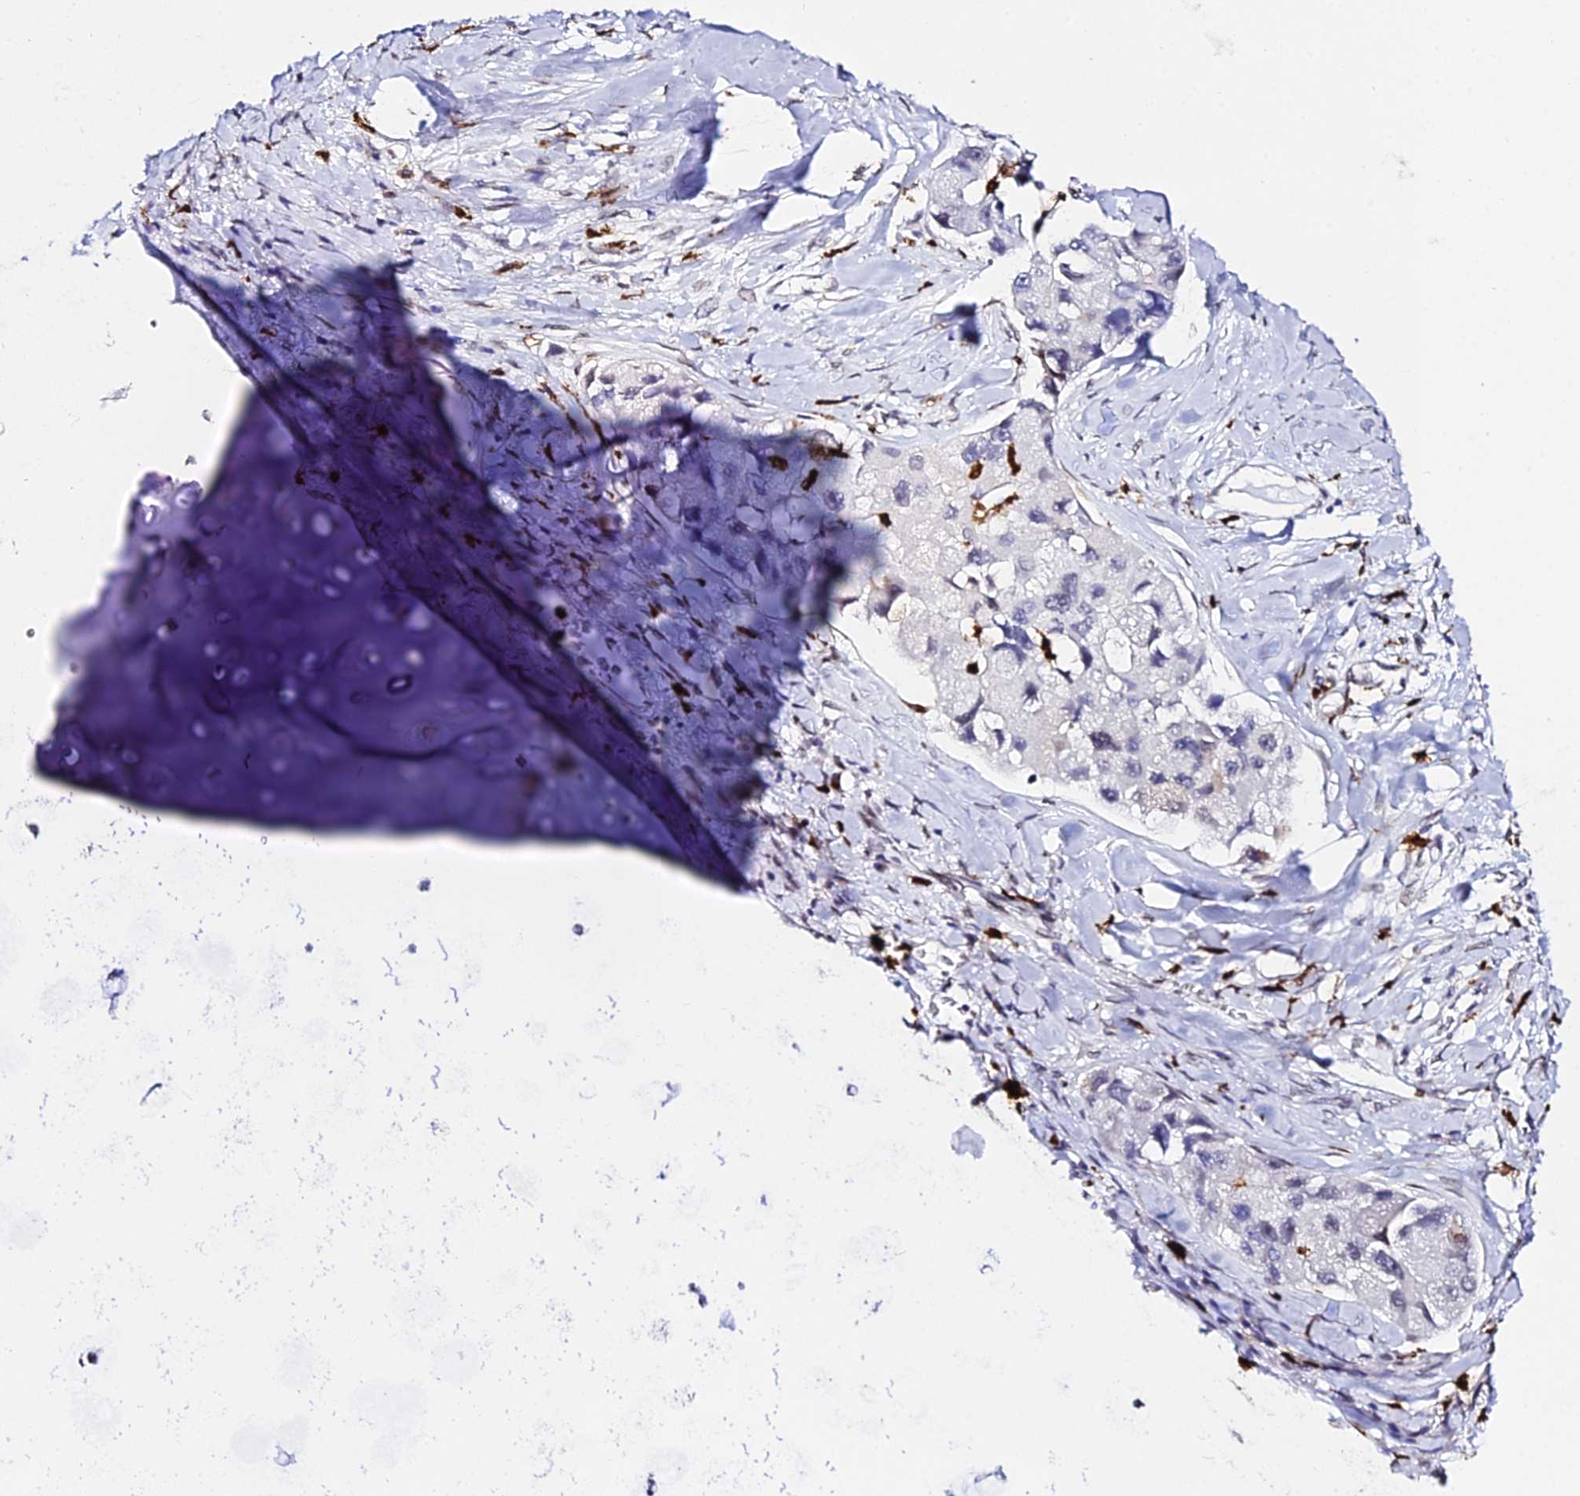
{"staining": {"intensity": "negative", "quantity": "none", "location": "none"}, "tissue": "lung cancer", "cell_type": "Tumor cells", "image_type": "cancer", "snomed": [{"axis": "morphology", "description": "Adenocarcinoma, NOS"}, {"axis": "topography", "description": "Lung"}], "caption": "Lung cancer (adenocarcinoma) stained for a protein using IHC reveals no expression tumor cells.", "gene": "MCM10", "patient": {"sex": "female", "age": 54}}